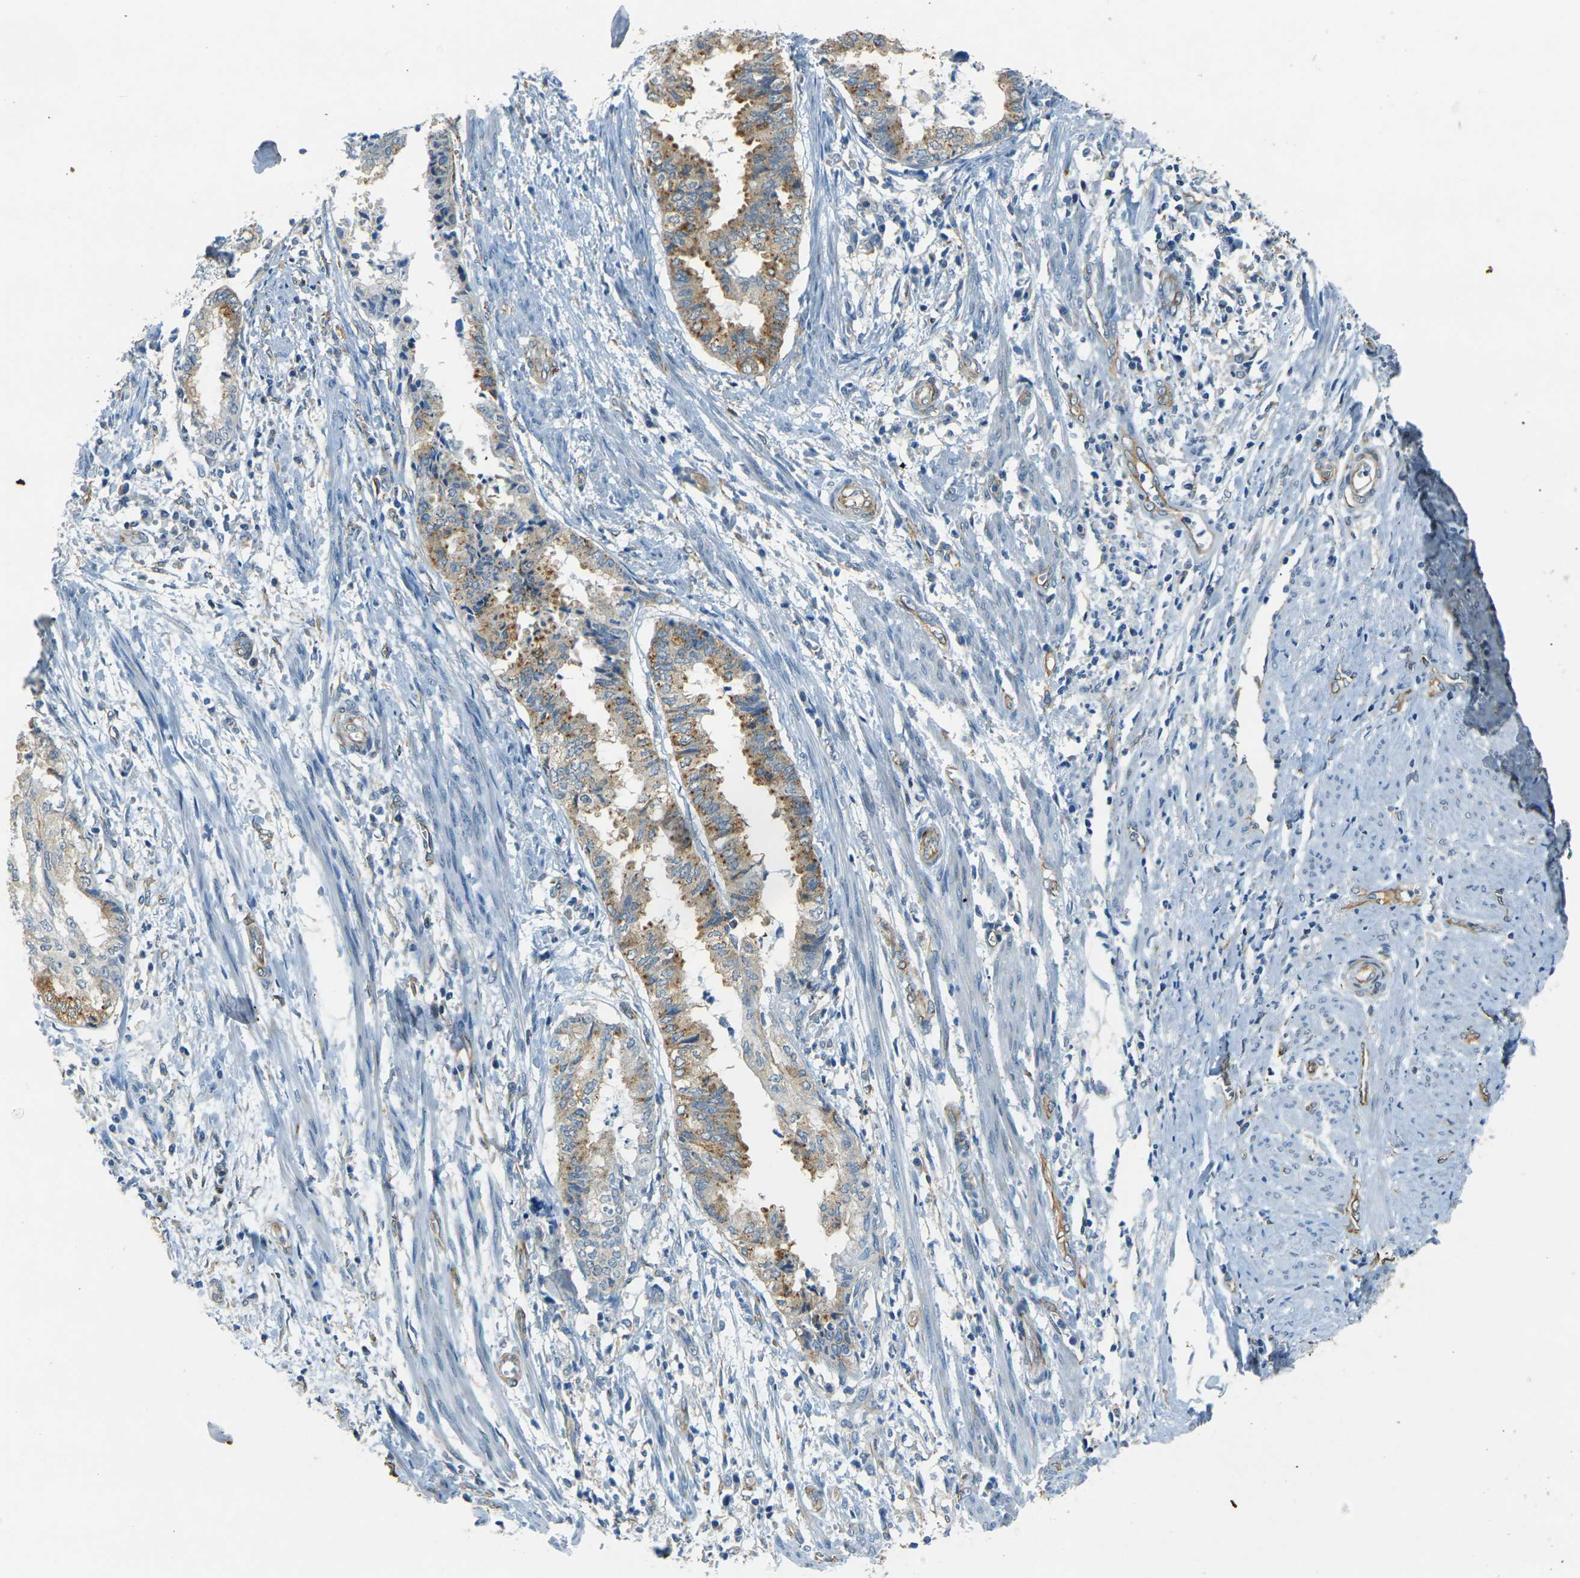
{"staining": {"intensity": "moderate", "quantity": ">75%", "location": "cytoplasmic/membranous"}, "tissue": "endometrial cancer", "cell_type": "Tumor cells", "image_type": "cancer", "snomed": [{"axis": "morphology", "description": "Necrosis, NOS"}, {"axis": "morphology", "description": "Adenocarcinoma, NOS"}, {"axis": "topography", "description": "Endometrium"}], "caption": "IHC of adenocarcinoma (endometrial) exhibits medium levels of moderate cytoplasmic/membranous expression in approximately >75% of tumor cells. (brown staining indicates protein expression, while blue staining denotes nuclei).", "gene": "SORT1", "patient": {"sex": "female", "age": 79}}